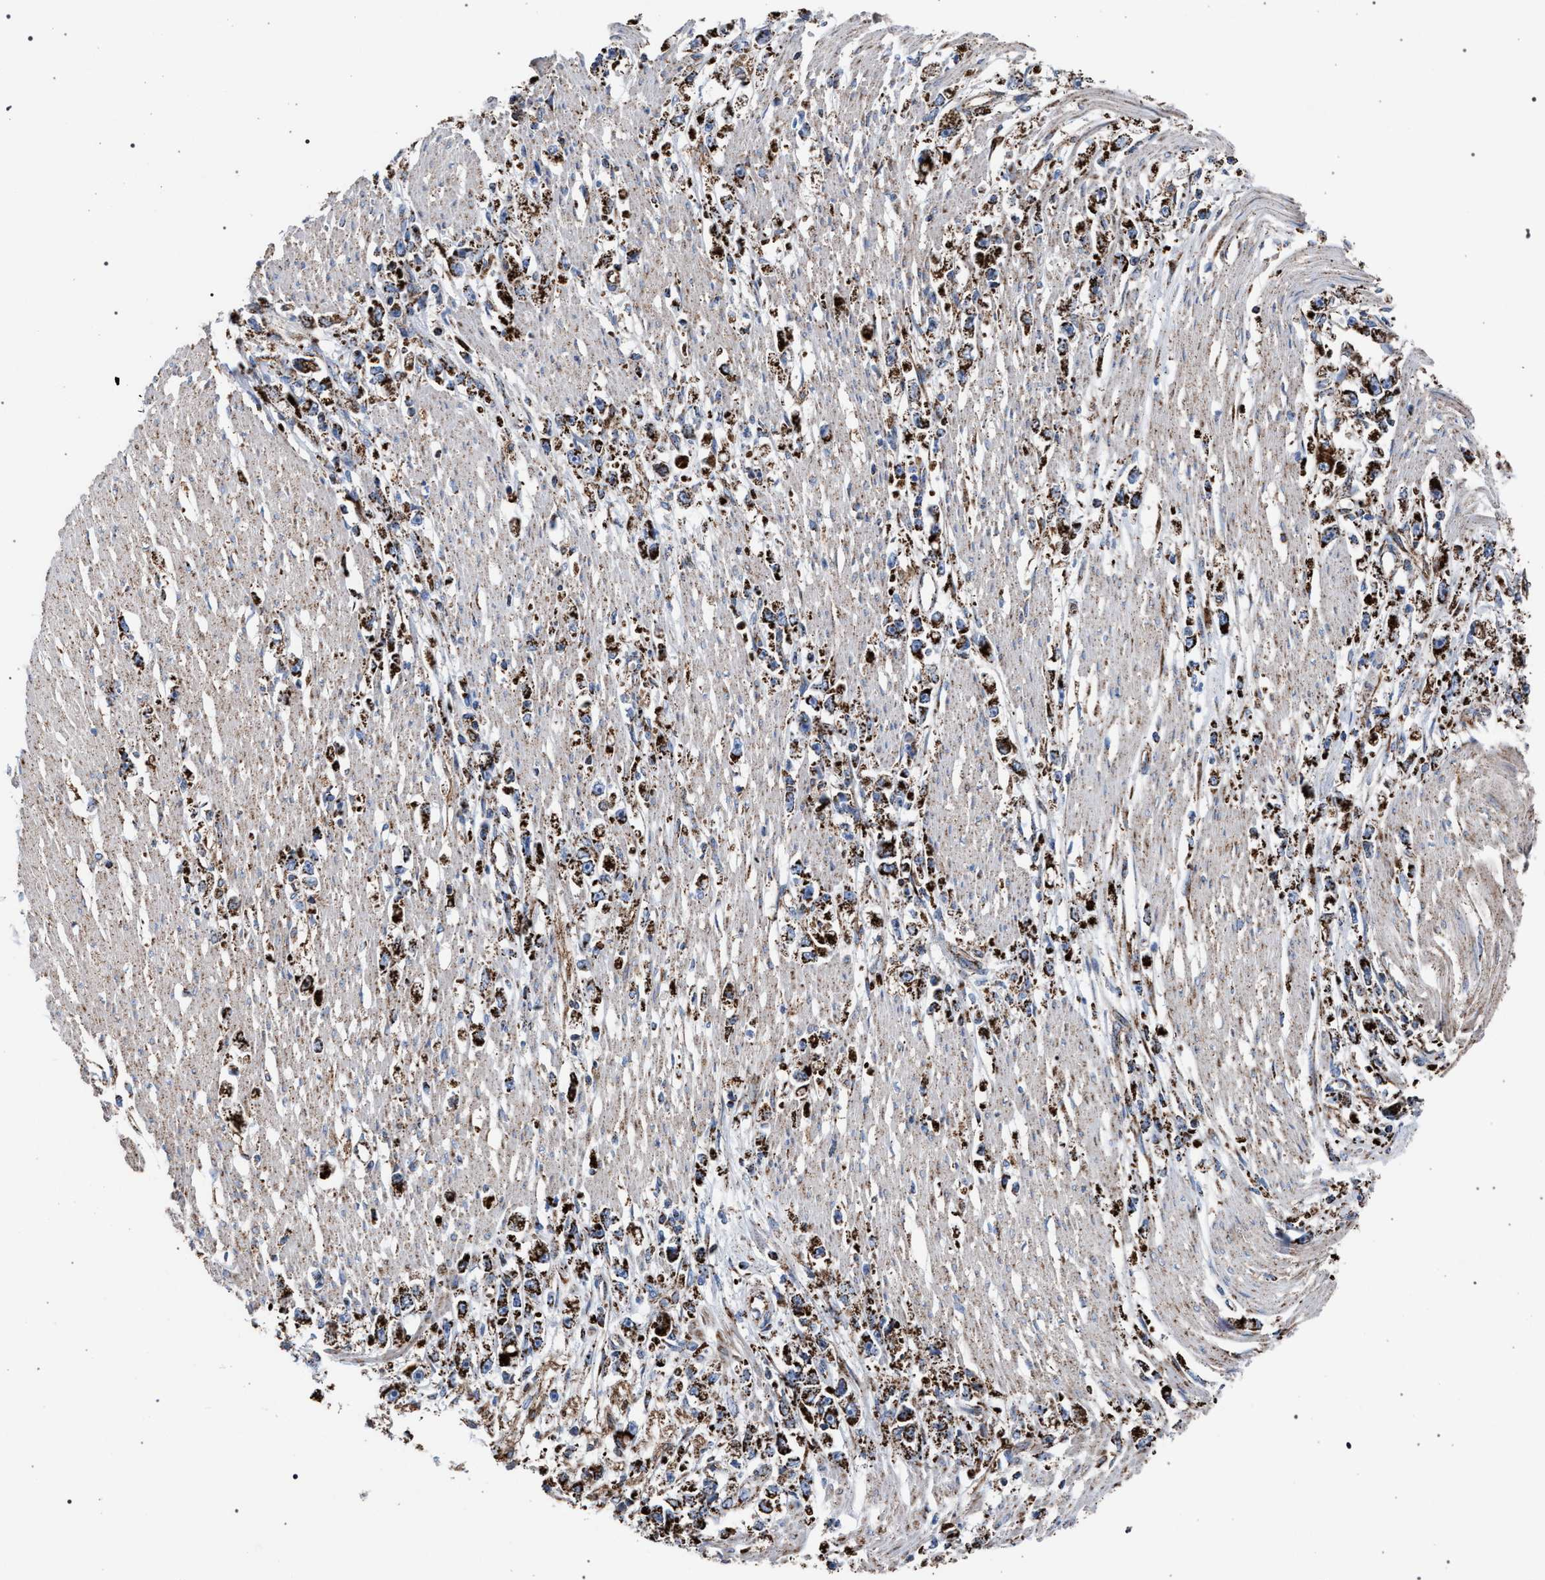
{"staining": {"intensity": "strong", "quantity": ">75%", "location": "cytoplasmic/membranous"}, "tissue": "stomach cancer", "cell_type": "Tumor cells", "image_type": "cancer", "snomed": [{"axis": "morphology", "description": "Adenocarcinoma, NOS"}, {"axis": "topography", "description": "Stomach"}], "caption": "Protein expression by immunohistochemistry (IHC) reveals strong cytoplasmic/membranous positivity in about >75% of tumor cells in stomach cancer (adenocarcinoma).", "gene": "VPS13A", "patient": {"sex": "female", "age": 59}}